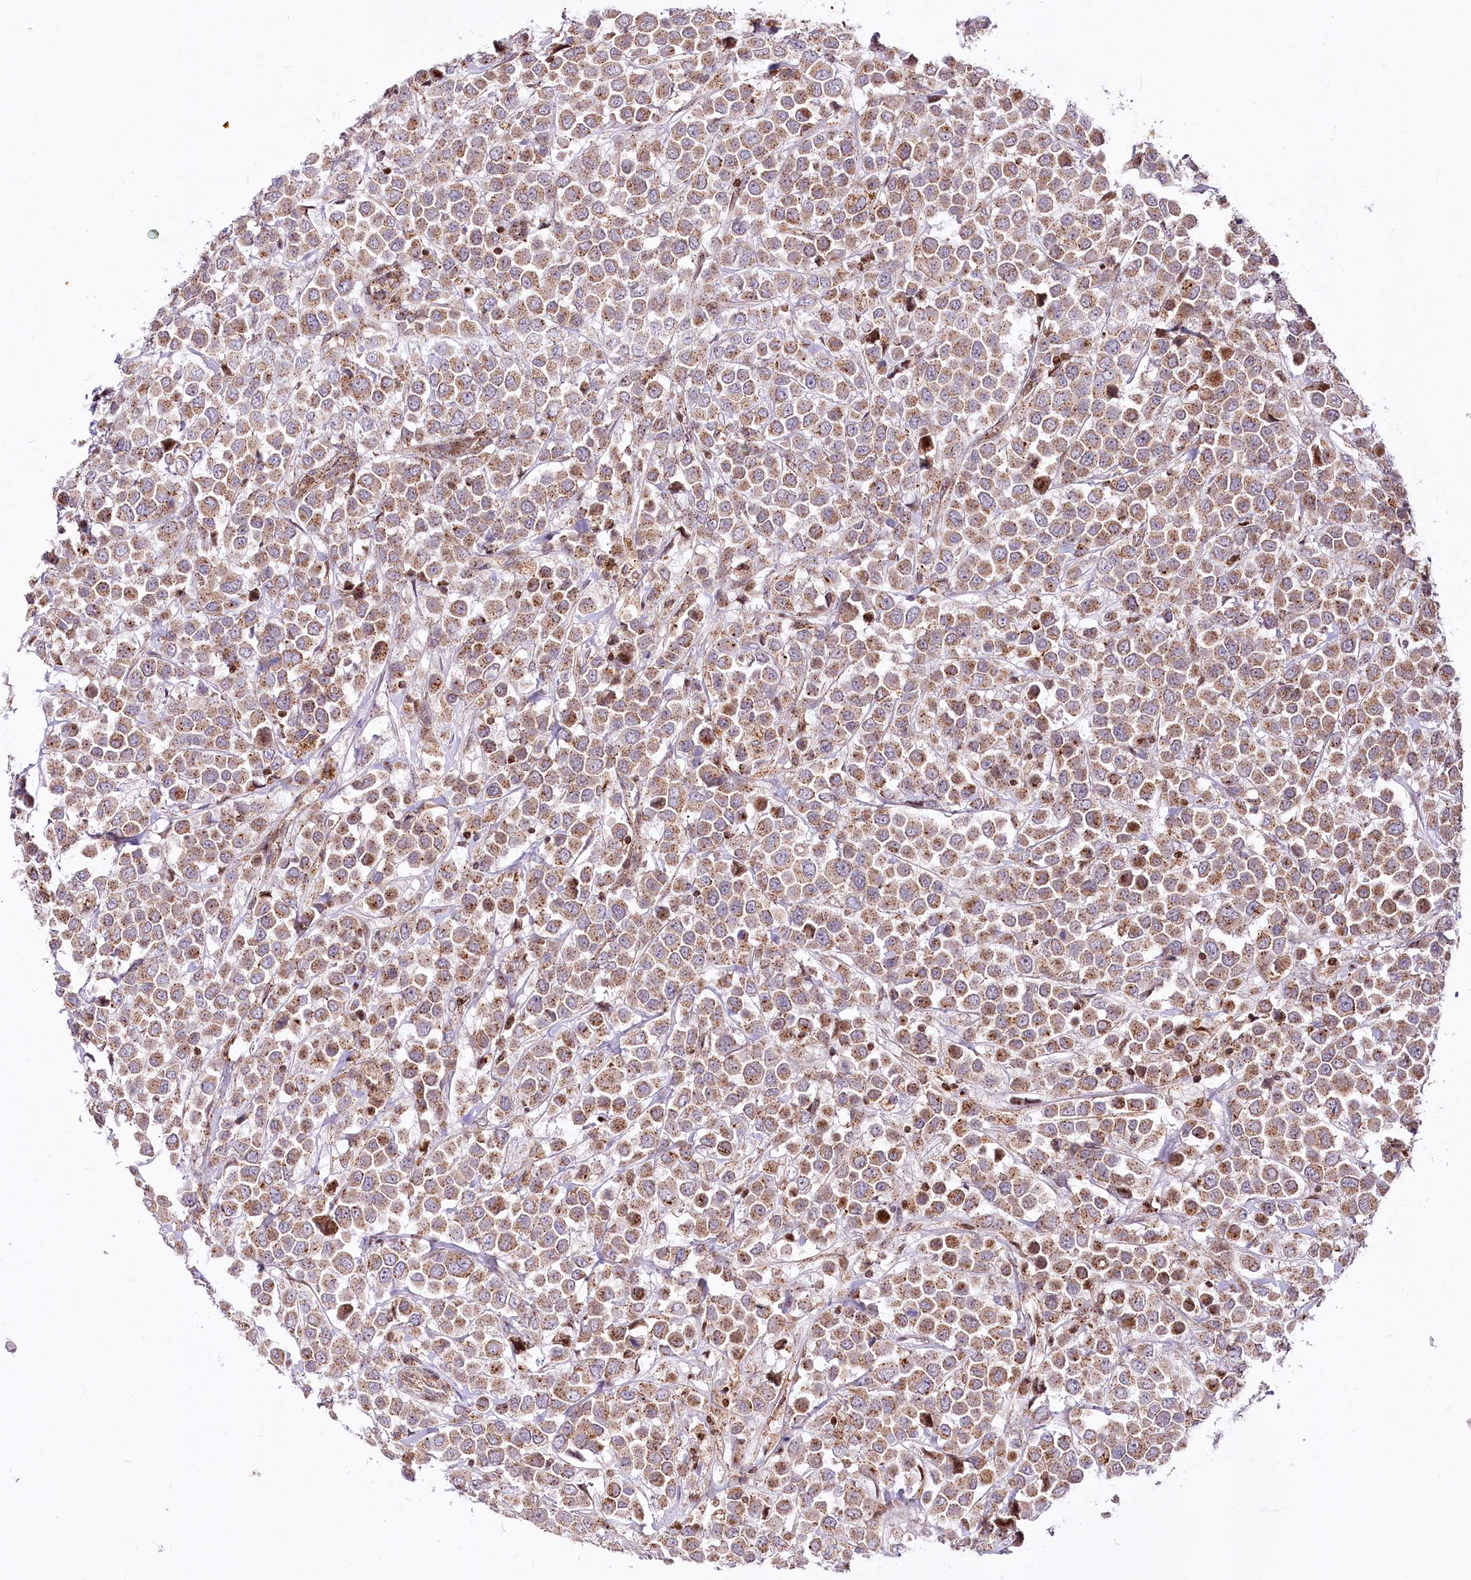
{"staining": {"intensity": "moderate", "quantity": ">75%", "location": "cytoplasmic/membranous"}, "tissue": "breast cancer", "cell_type": "Tumor cells", "image_type": "cancer", "snomed": [{"axis": "morphology", "description": "Duct carcinoma"}, {"axis": "topography", "description": "Breast"}], "caption": "Immunohistochemistry micrograph of neoplastic tissue: human invasive ductal carcinoma (breast) stained using IHC displays medium levels of moderate protein expression localized specifically in the cytoplasmic/membranous of tumor cells, appearing as a cytoplasmic/membranous brown color.", "gene": "ZFYVE27", "patient": {"sex": "female", "age": 61}}